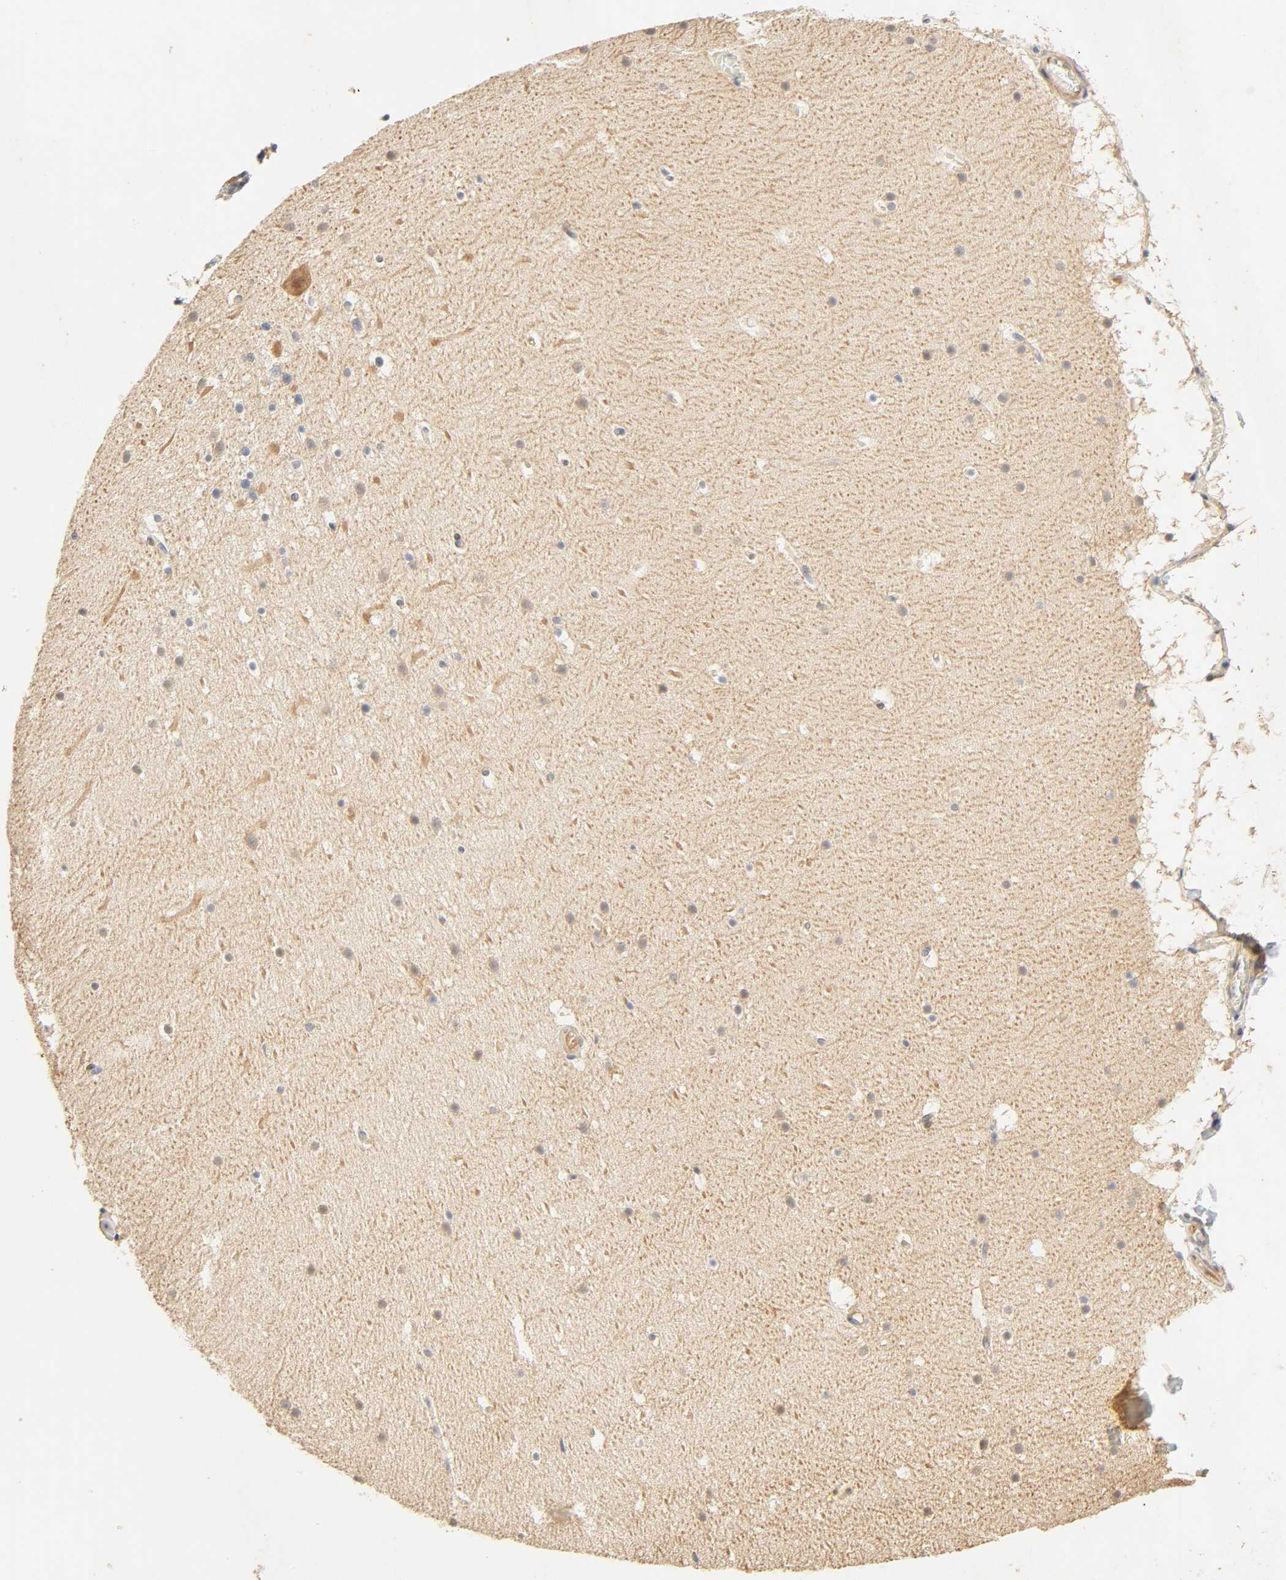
{"staining": {"intensity": "weak", "quantity": "25%-75%", "location": "cytoplasmic/membranous"}, "tissue": "cerebellum", "cell_type": "Cells in granular layer", "image_type": "normal", "snomed": [{"axis": "morphology", "description": "Normal tissue, NOS"}, {"axis": "topography", "description": "Cerebellum"}], "caption": "Protein expression analysis of unremarkable cerebellum shows weak cytoplasmic/membranous positivity in approximately 25%-75% of cells in granular layer. The staining was performed using DAB (3,3'-diaminobenzidine), with brown indicating positive protein expression. Nuclei are stained blue with hematoxylin.", "gene": "CACNA1G", "patient": {"sex": "male", "age": 45}}